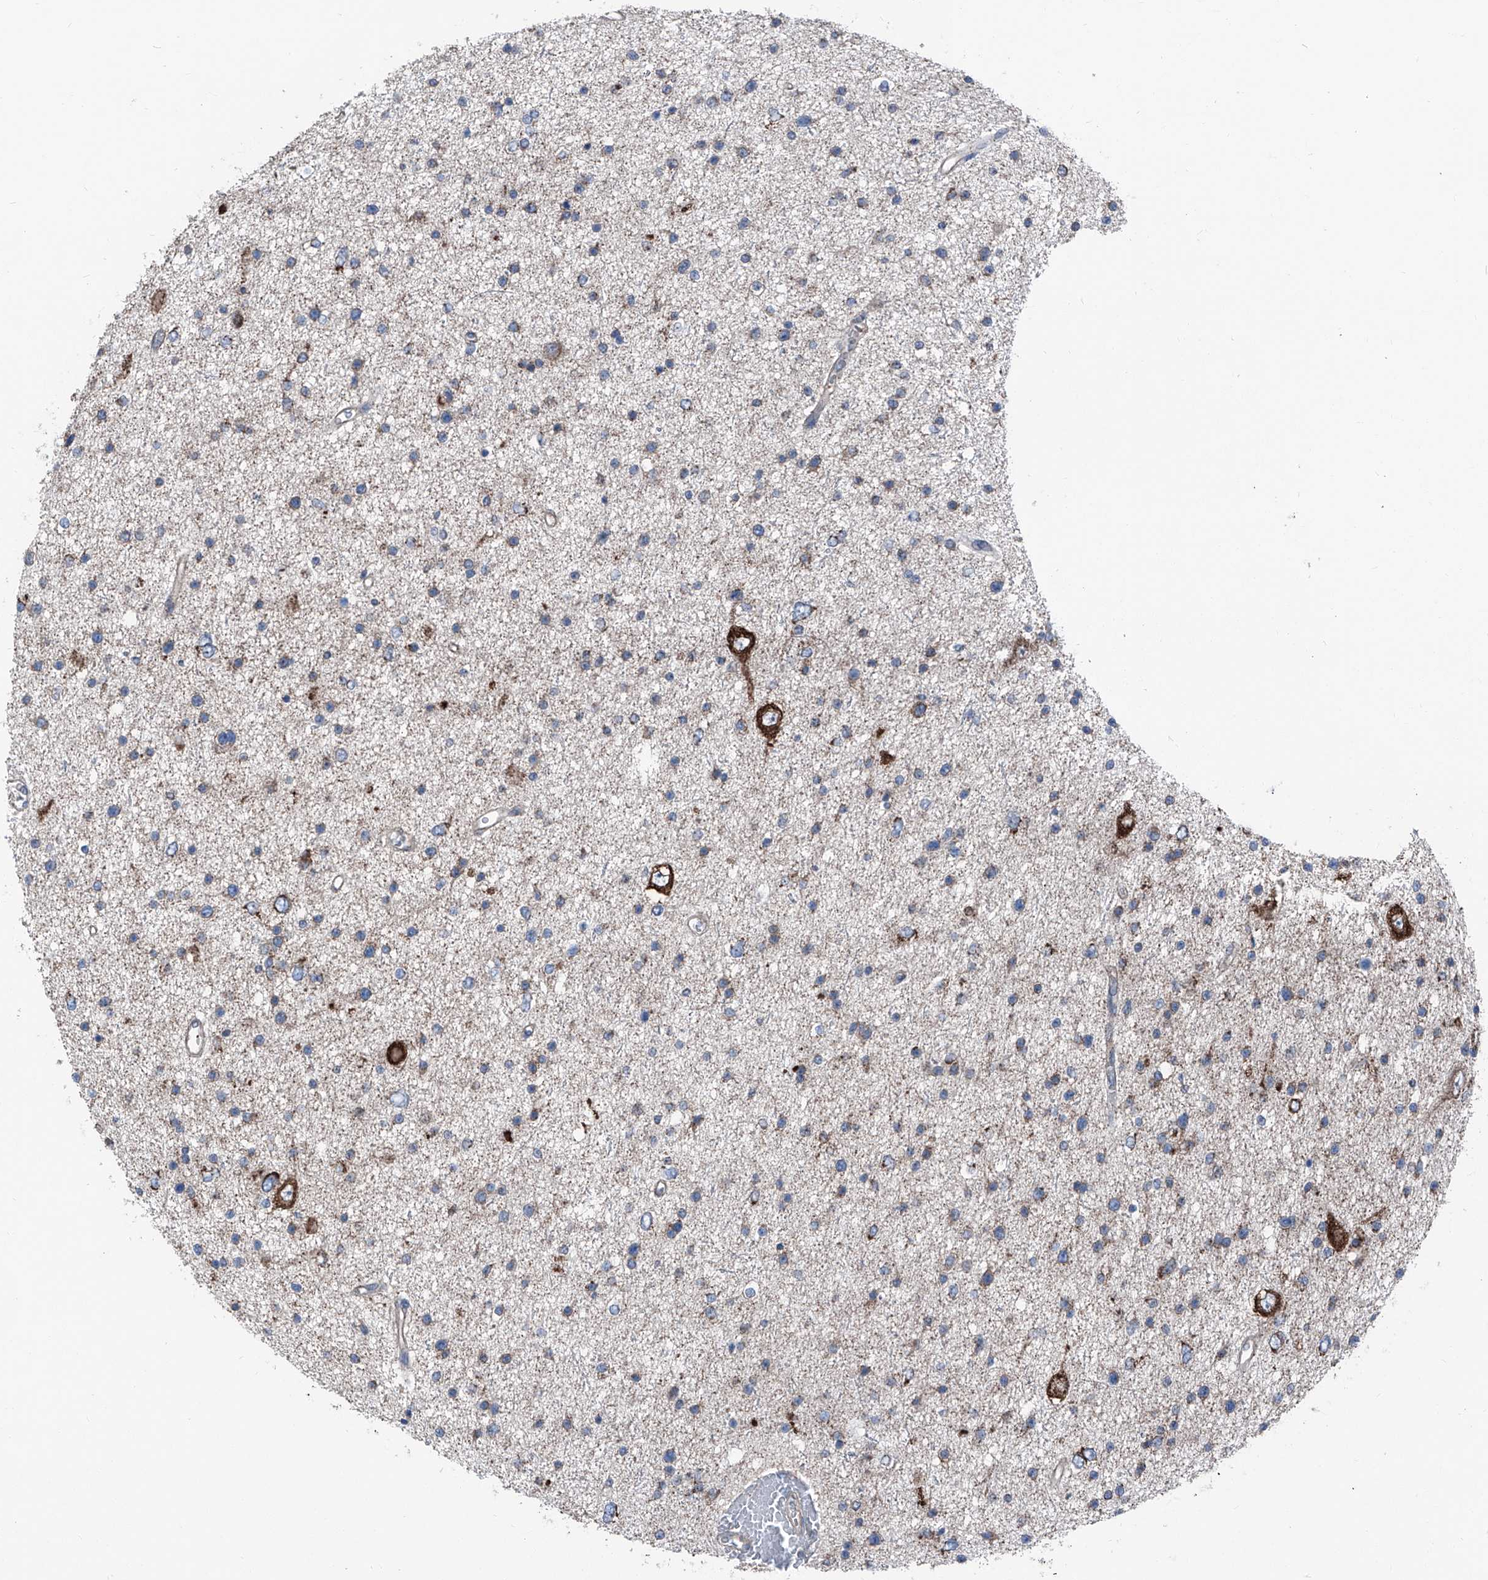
{"staining": {"intensity": "moderate", "quantity": "<25%", "location": "cytoplasmic/membranous"}, "tissue": "glioma", "cell_type": "Tumor cells", "image_type": "cancer", "snomed": [{"axis": "morphology", "description": "Glioma, malignant, Low grade"}, {"axis": "topography", "description": "Brain"}], "caption": "Human glioma stained for a protein (brown) reveals moderate cytoplasmic/membranous positive expression in approximately <25% of tumor cells.", "gene": "GPAT3", "patient": {"sex": "female", "age": 37}}